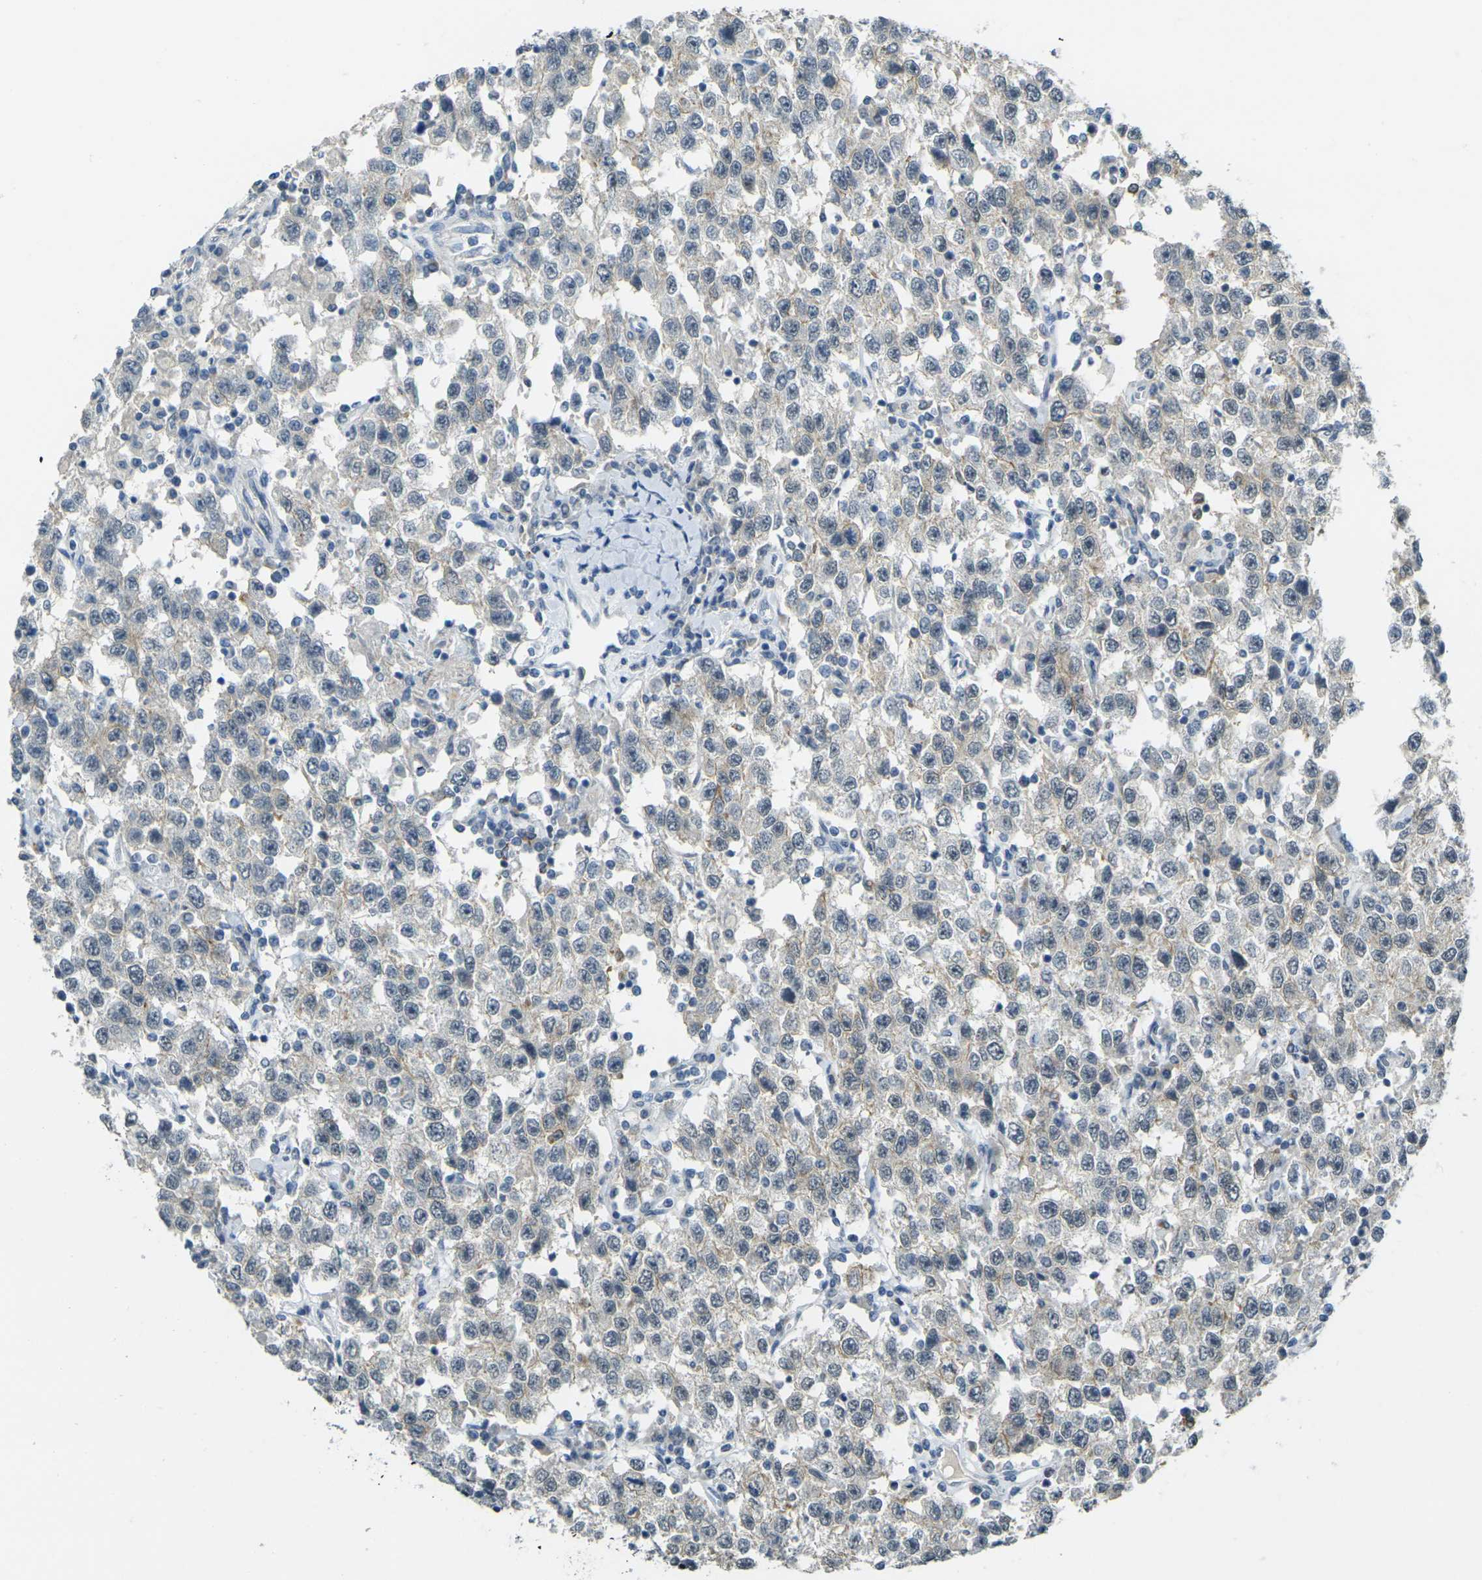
{"staining": {"intensity": "weak", "quantity": "<25%", "location": "cytoplasmic/membranous"}, "tissue": "testis cancer", "cell_type": "Tumor cells", "image_type": "cancer", "snomed": [{"axis": "morphology", "description": "Seminoma, NOS"}, {"axis": "topography", "description": "Testis"}], "caption": "Tumor cells are negative for protein expression in human testis cancer (seminoma).", "gene": "SPTBN2", "patient": {"sex": "male", "age": 41}}